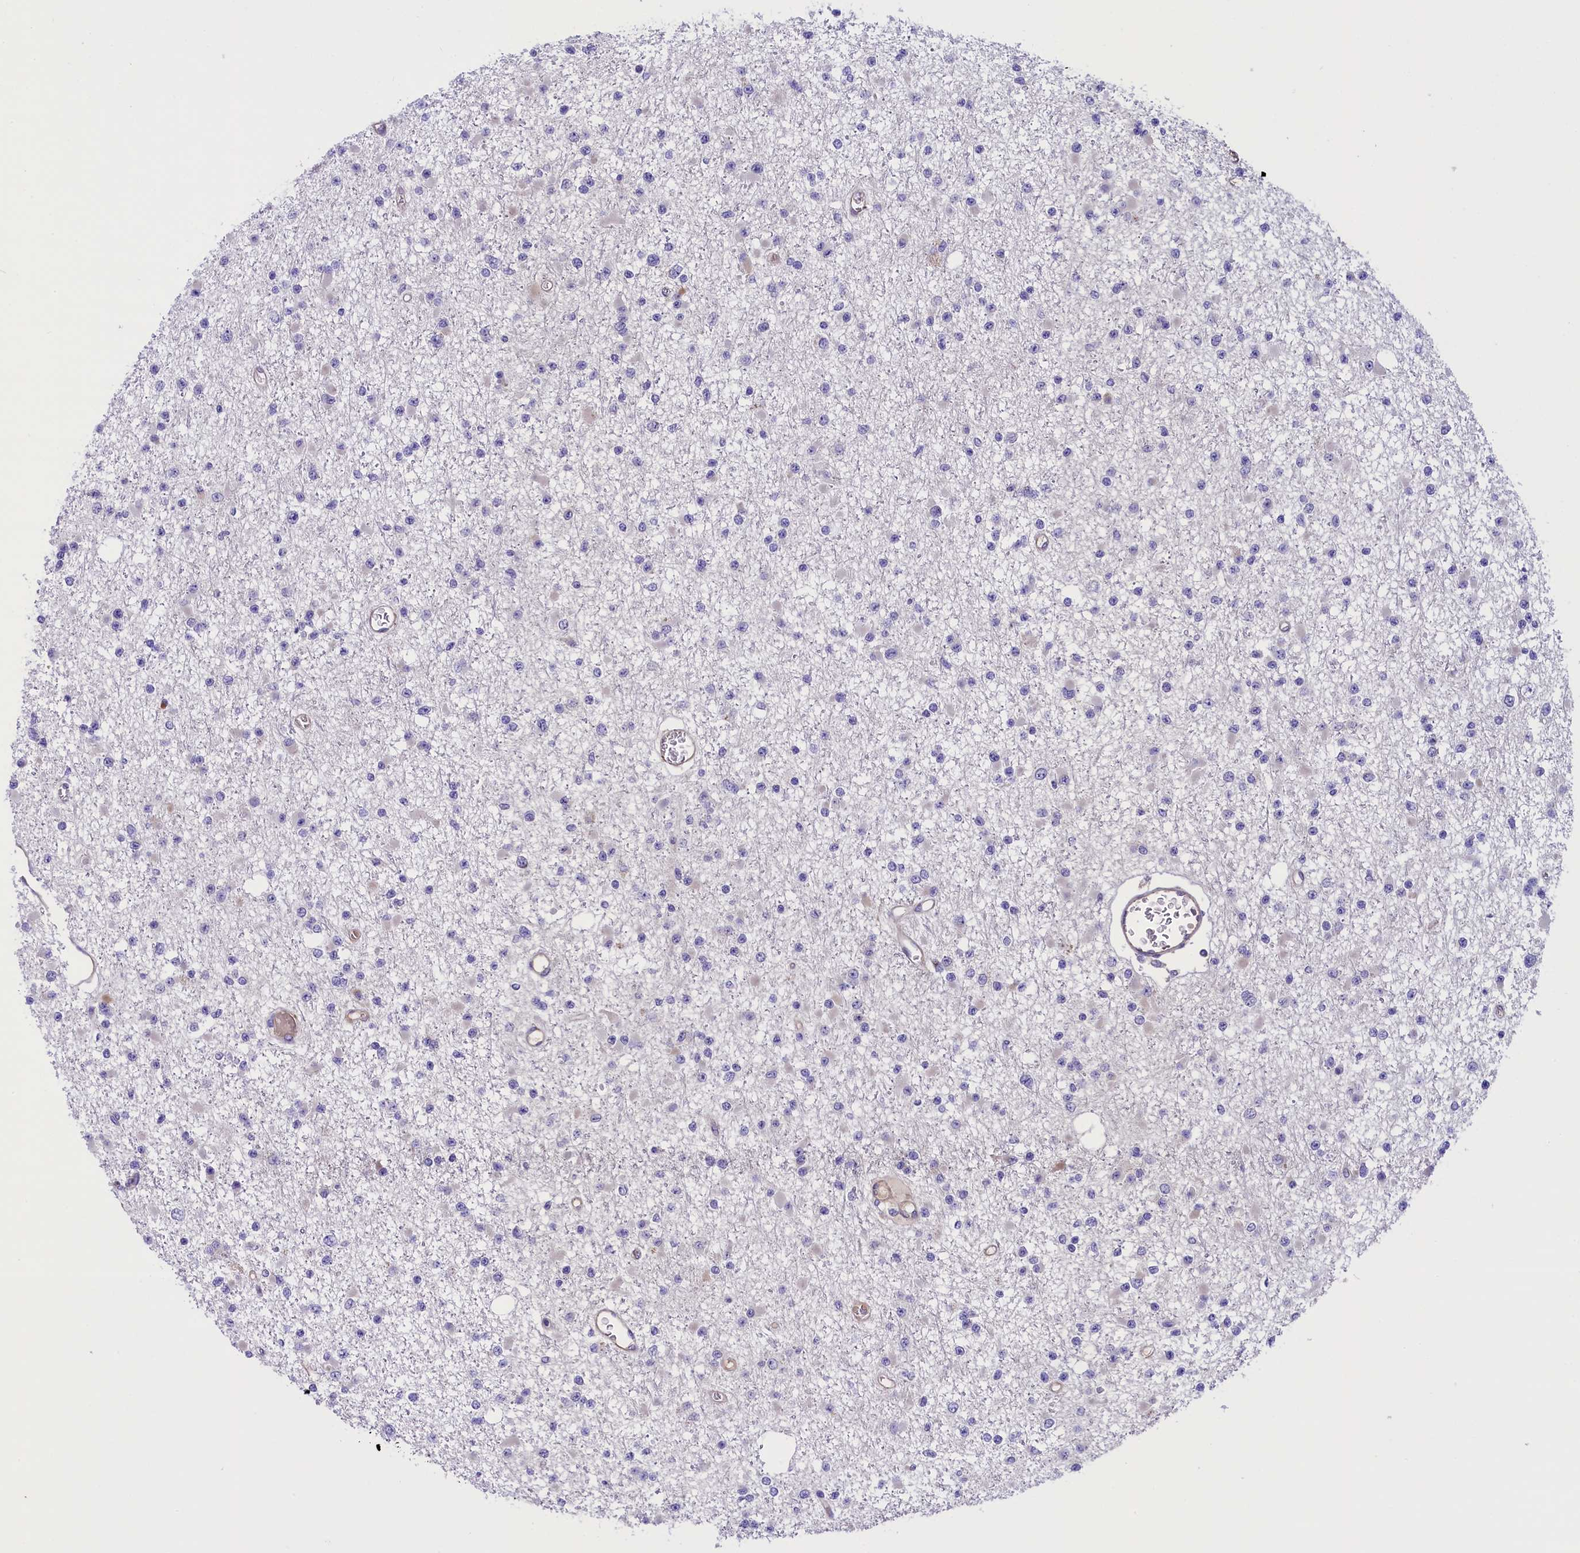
{"staining": {"intensity": "negative", "quantity": "none", "location": "none"}, "tissue": "glioma", "cell_type": "Tumor cells", "image_type": "cancer", "snomed": [{"axis": "morphology", "description": "Glioma, malignant, Low grade"}, {"axis": "topography", "description": "Brain"}], "caption": "This is a micrograph of immunohistochemistry (IHC) staining of malignant glioma (low-grade), which shows no expression in tumor cells.", "gene": "CCDC32", "patient": {"sex": "female", "age": 22}}